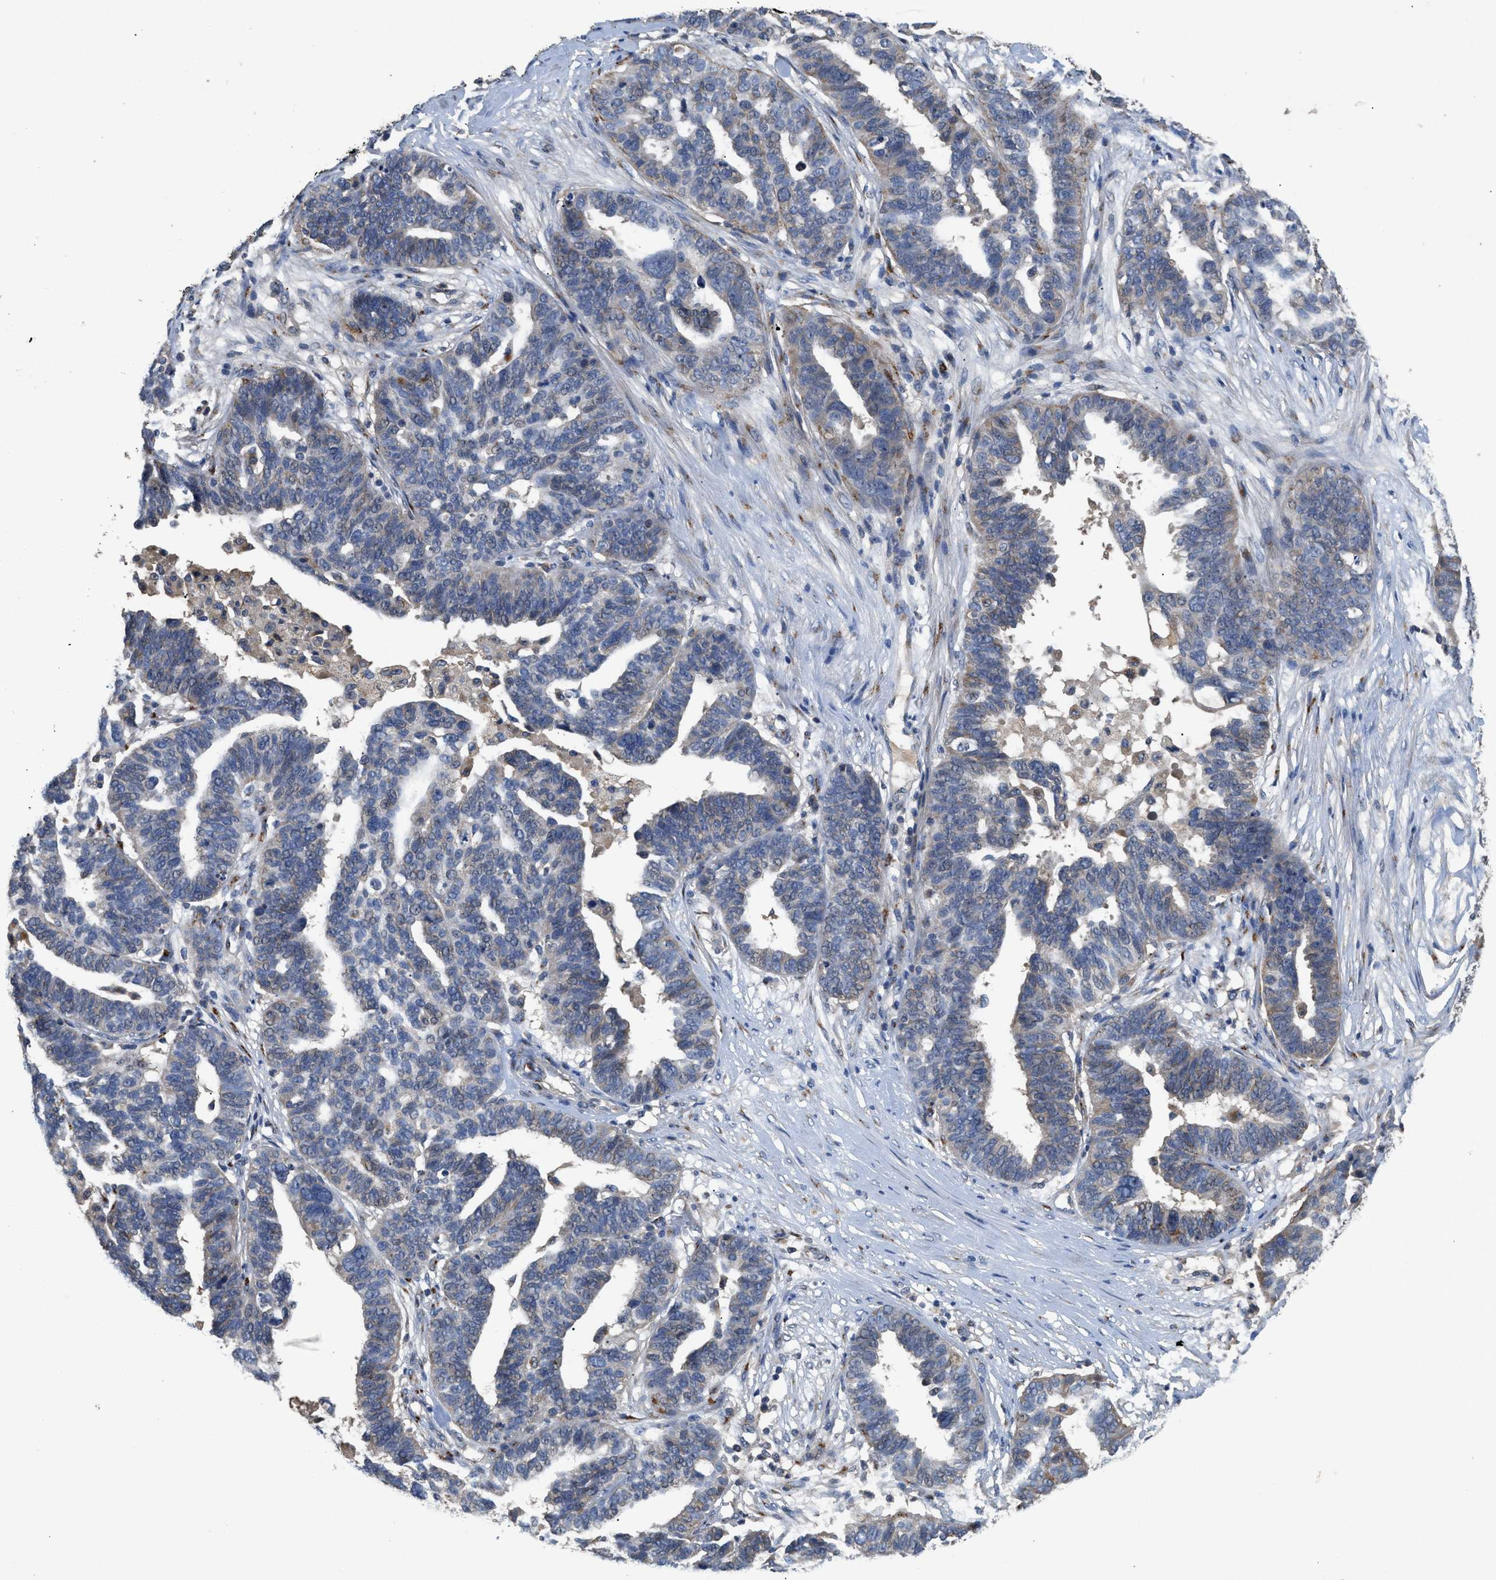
{"staining": {"intensity": "weak", "quantity": "<25%", "location": "cytoplasmic/membranous"}, "tissue": "ovarian cancer", "cell_type": "Tumor cells", "image_type": "cancer", "snomed": [{"axis": "morphology", "description": "Cystadenocarcinoma, serous, NOS"}, {"axis": "topography", "description": "Ovary"}], "caption": "Ovarian serous cystadenocarcinoma was stained to show a protein in brown. There is no significant positivity in tumor cells. The staining is performed using DAB brown chromogen with nuclei counter-stained in using hematoxylin.", "gene": "SIK2", "patient": {"sex": "female", "age": 59}}